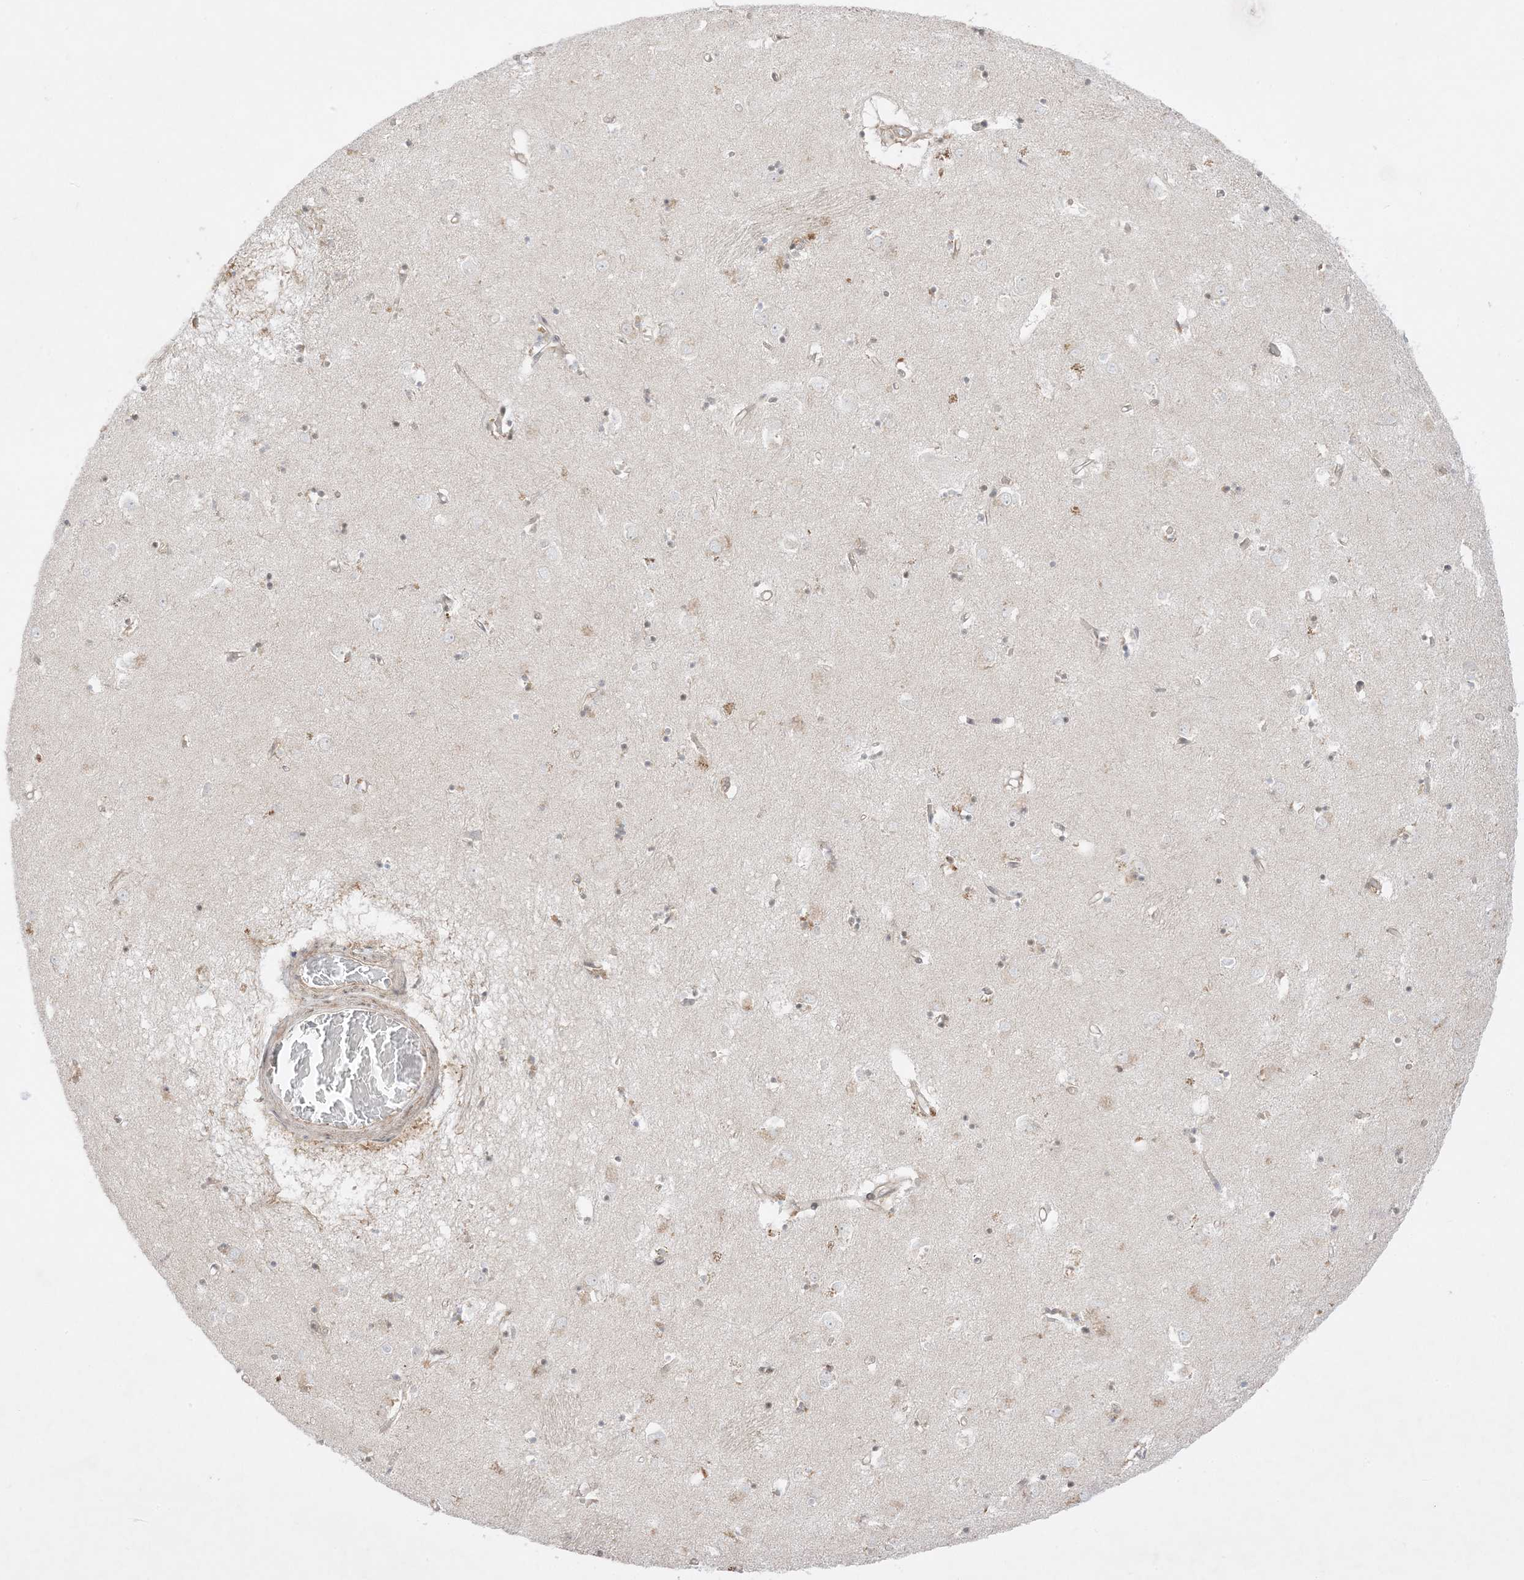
{"staining": {"intensity": "weak", "quantity": "25%-75%", "location": "cytoplasmic/membranous,nuclear"}, "tissue": "caudate", "cell_type": "Glial cells", "image_type": "normal", "snomed": [{"axis": "morphology", "description": "Normal tissue, NOS"}, {"axis": "topography", "description": "Lateral ventricle wall"}], "caption": "IHC of normal caudate exhibits low levels of weak cytoplasmic/membranous,nuclear expression in approximately 25%-75% of glial cells. (Stains: DAB in brown, nuclei in blue, Microscopy: brightfield microscopy at high magnification).", "gene": "PTK6", "patient": {"sex": "male", "age": 70}}